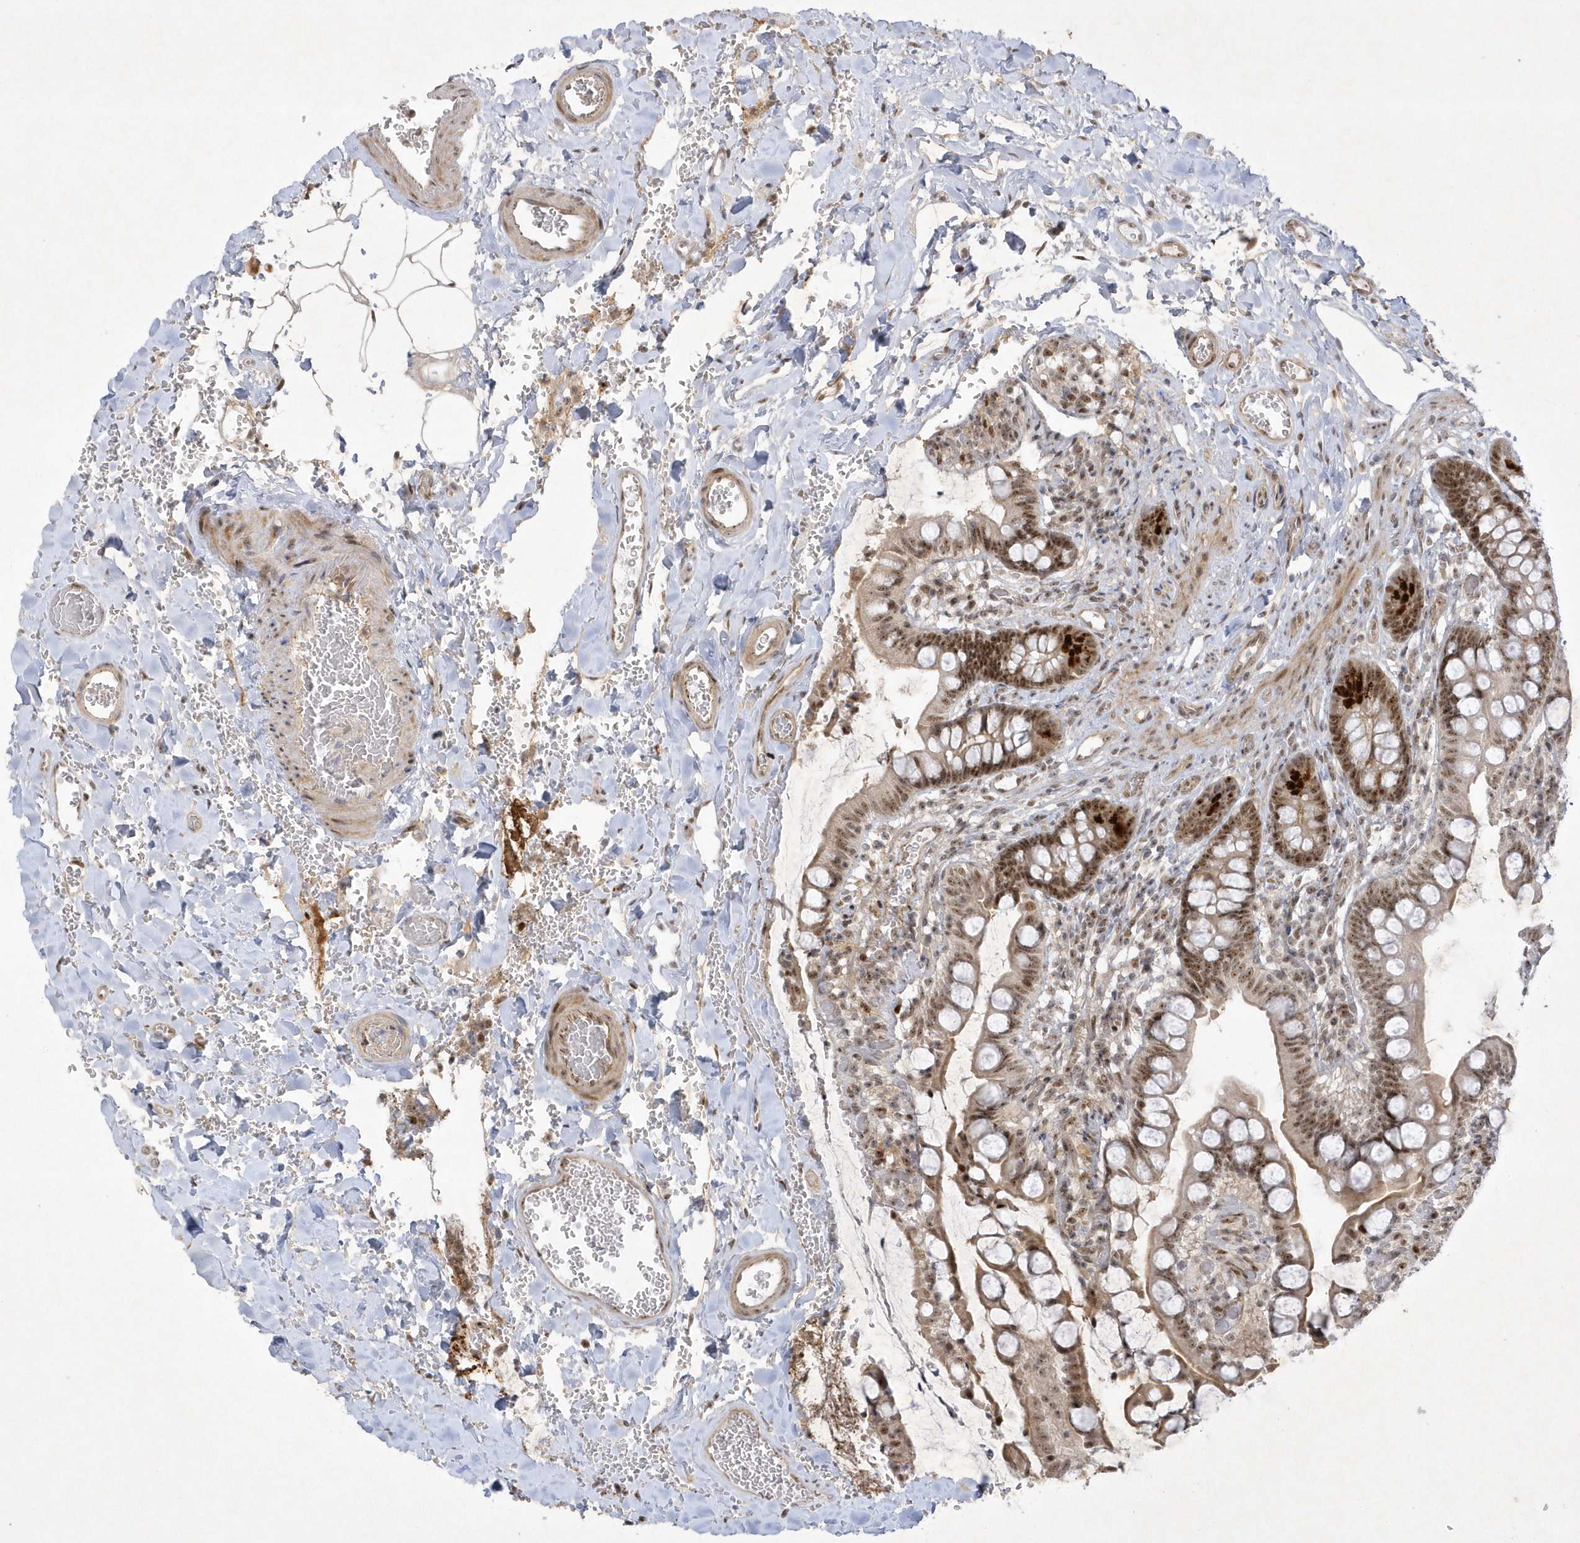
{"staining": {"intensity": "moderate", "quantity": ">75%", "location": "nuclear"}, "tissue": "small intestine", "cell_type": "Glandular cells", "image_type": "normal", "snomed": [{"axis": "morphology", "description": "Normal tissue, NOS"}, {"axis": "topography", "description": "Small intestine"}], "caption": "Immunohistochemistry of benign human small intestine demonstrates medium levels of moderate nuclear expression in approximately >75% of glandular cells.", "gene": "NPM3", "patient": {"sex": "male", "age": 52}}